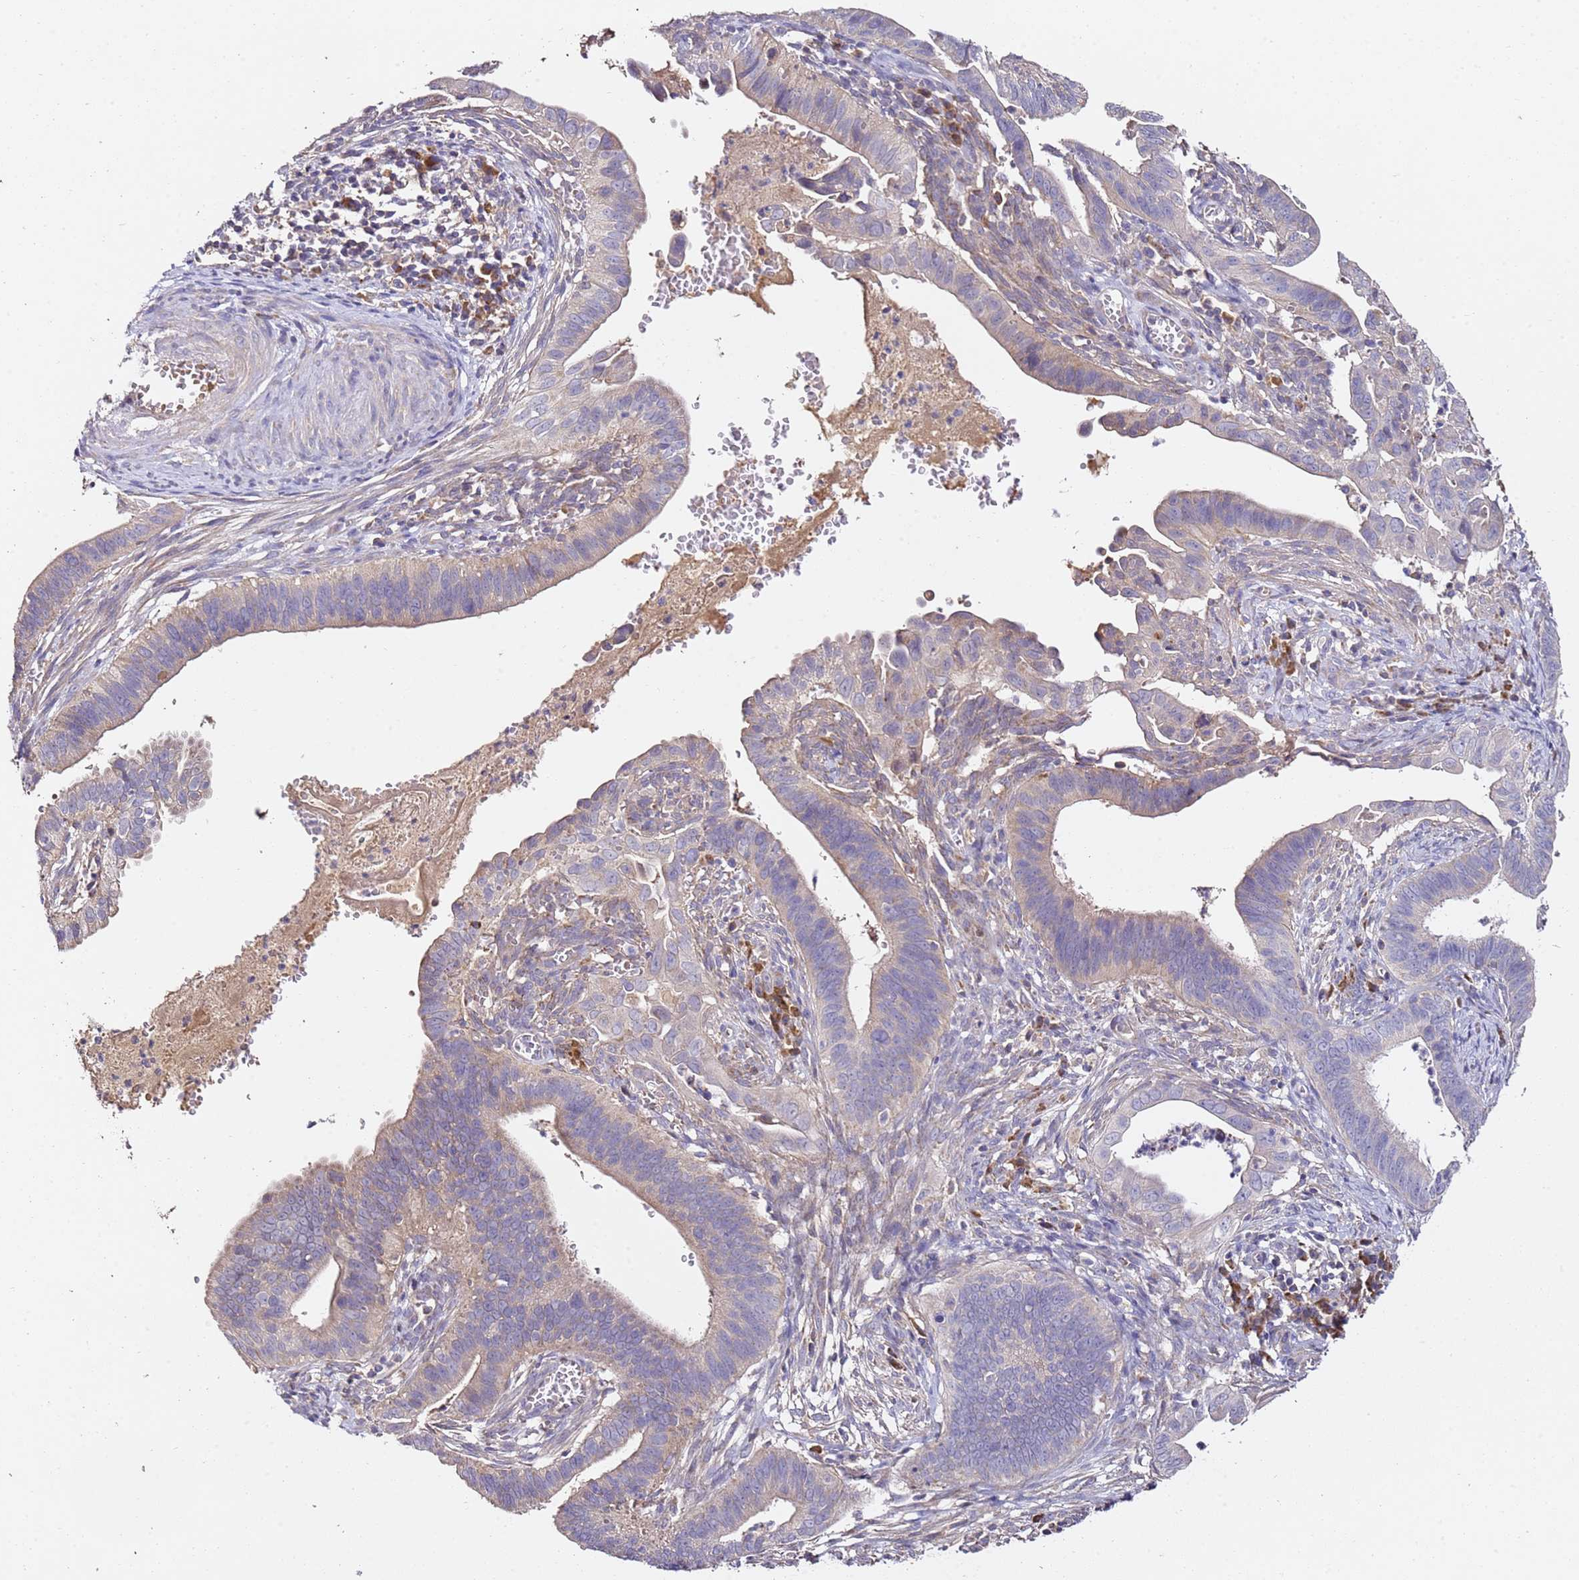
{"staining": {"intensity": "weak", "quantity": "<25%", "location": "cytoplasmic/membranous"}, "tissue": "cervical cancer", "cell_type": "Tumor cells", "image_type": "cancer", "snomed": [{"axis": "morphology", "description": "Adenocarcinoma, NOS"}, {"axis": "topography", "description": "Cervix"}], "caption": "Cervical cancer stained for a protein using immunohistochemistry (IHC) displays no staining tumor cells.", "gene": "OR2B11", "patient": {"sex": "female", "age": 42}}